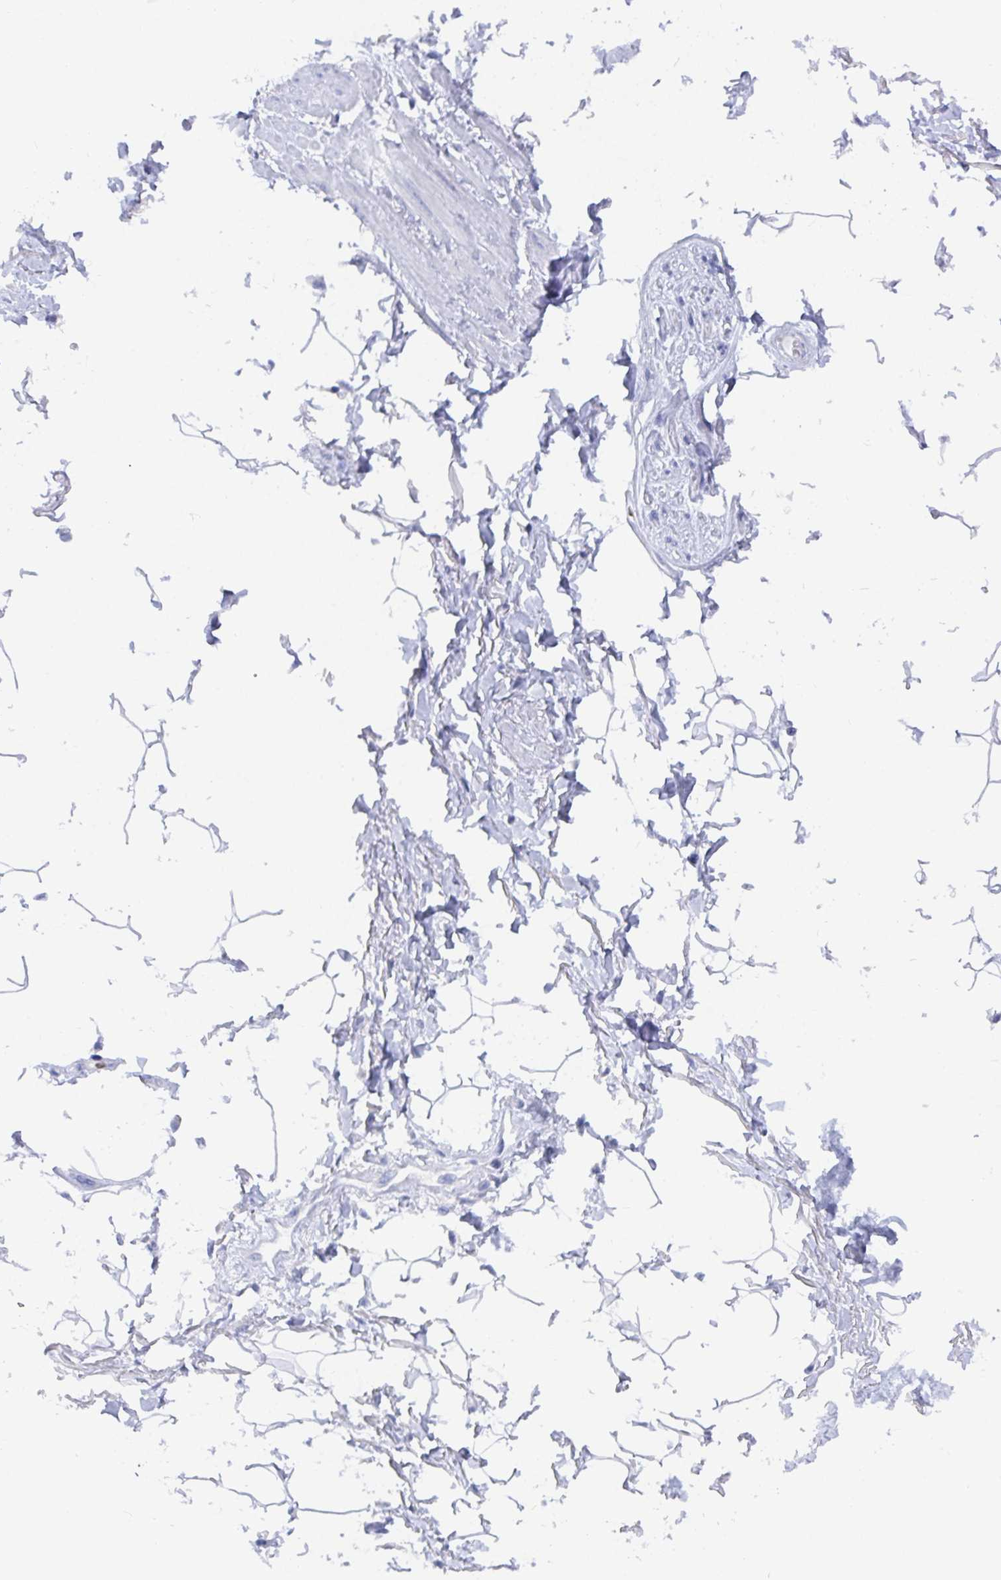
{"staining": {"intensity": "negative", "quantity": "none", "location": "none"}, "tissue": "adipose tissue", "cell_type": "Adipocytes", "image_type": "normal", "snomed": [{"axis": "morphology", "description": "Normal tissue, NOS"}, {"axis": "topography", "description": "Peripheral nerve tissue"}], "caption": "This histopathology image is of benign adipose tissue stained with immunohistochemistry (IHC) to label a protein in brown with the nuclei are counter-stained blue. There is no positivity in adipocytes.", "gene": "CLDN8", "patient": {"sex": "male", "age": 51}}